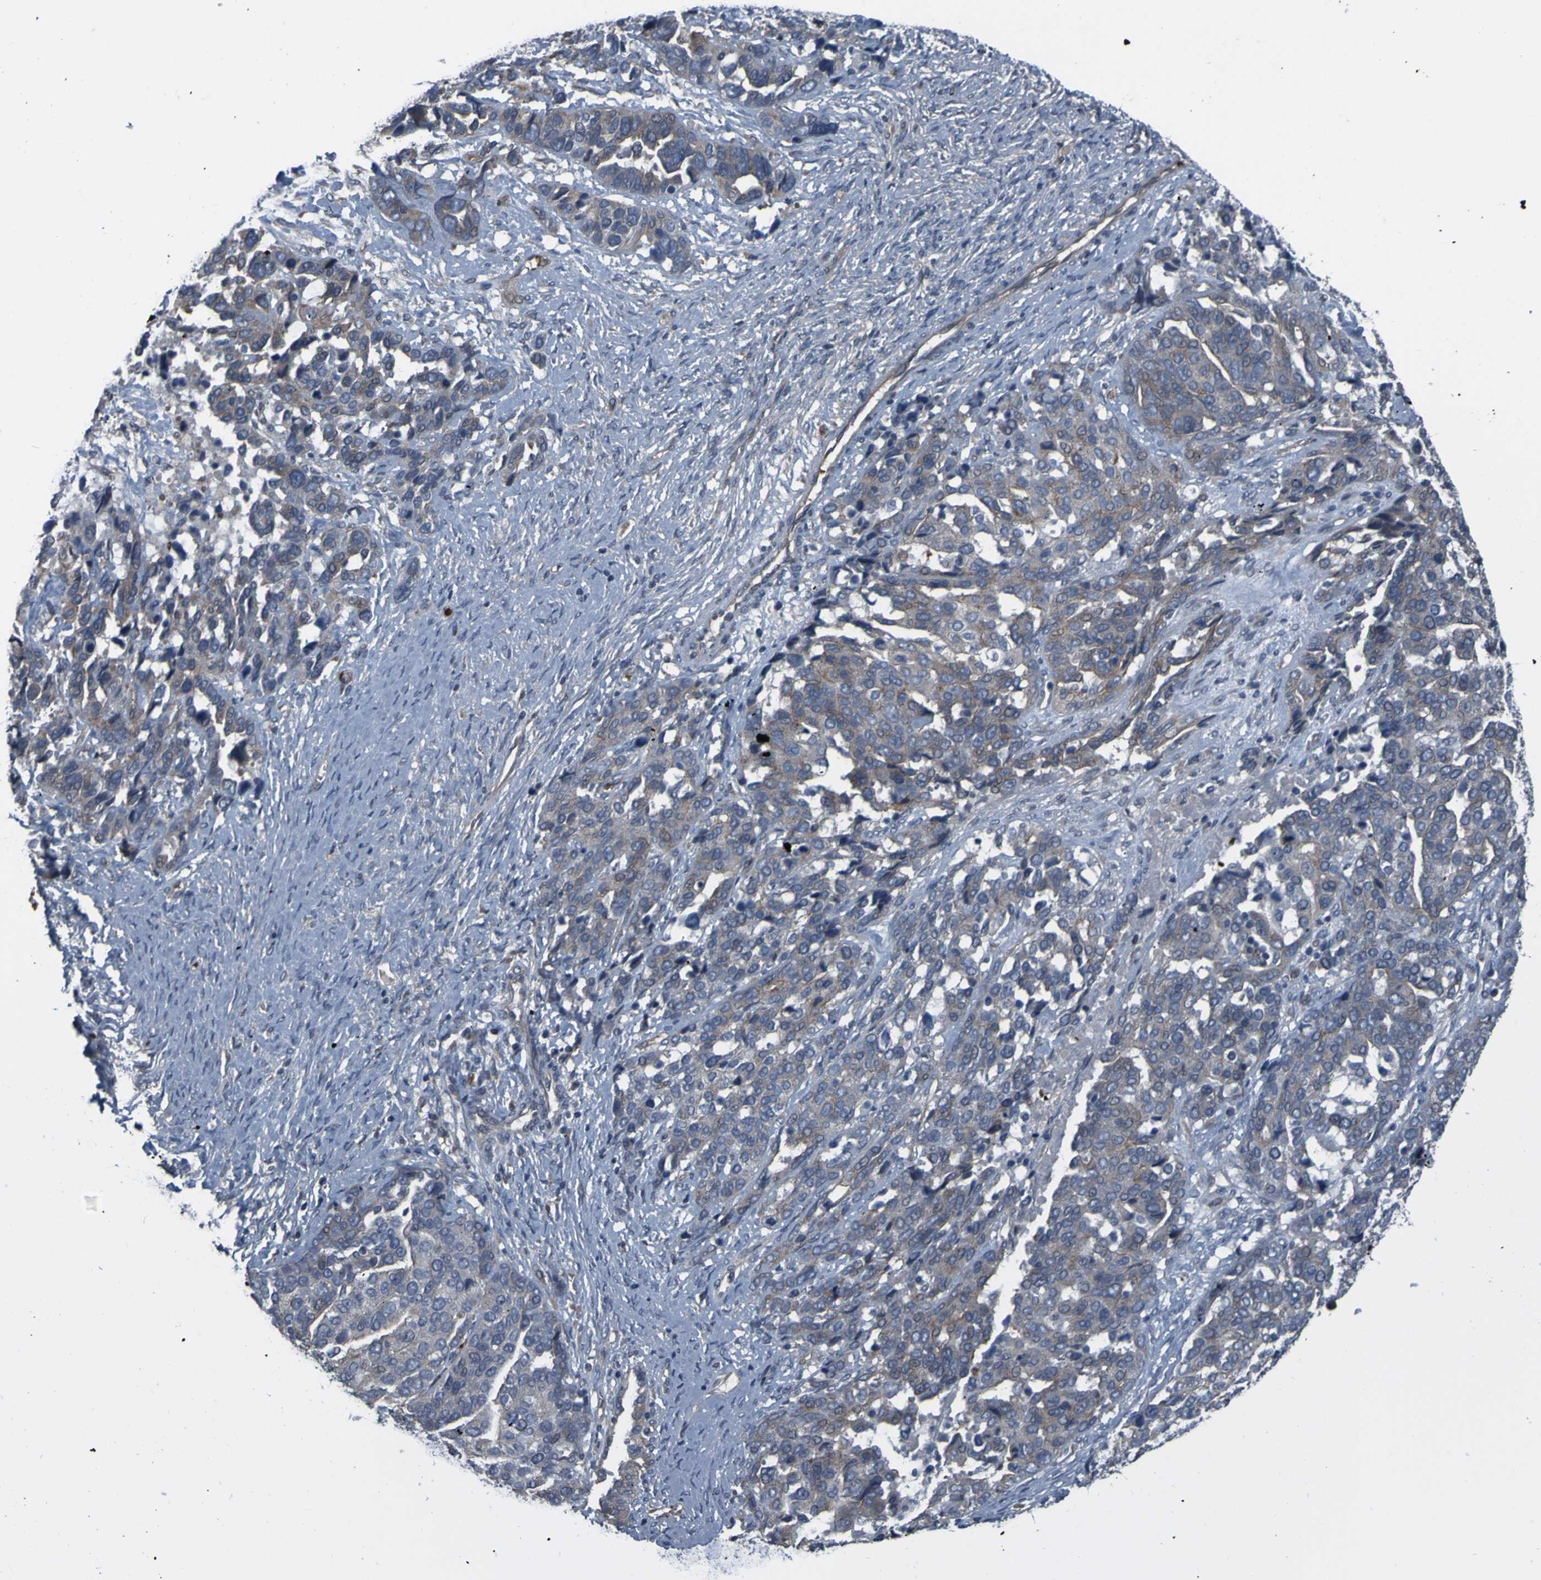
{"staining": {"intensity": "weak", "quantity": ">75%", "location": "cytoplasmic/membranous"}, "tissue": "ovarian cancer", "cell_type": "Tumor cells", "image_type": "cancer", "snomed": [{"axis": "morphology", "description": "Cystadenocarcinoma, serous, NOS"}, {"axis": "topography", "description": "Ovary"}], "caption": "Protein staining of ovarian cancer tissue shows weak cytoplasmic/membranous positivity in approximately >75% of tumor cells. The staining was performed using DAB (3,3'-diaminobenzidine) to visualize the protein expression in brown, while the nuclei were stained in blue with hematoxylin (Magnification: 20x).", "gene": "GRAMD1A", "patient": {"sex": "female", "age": 44}}